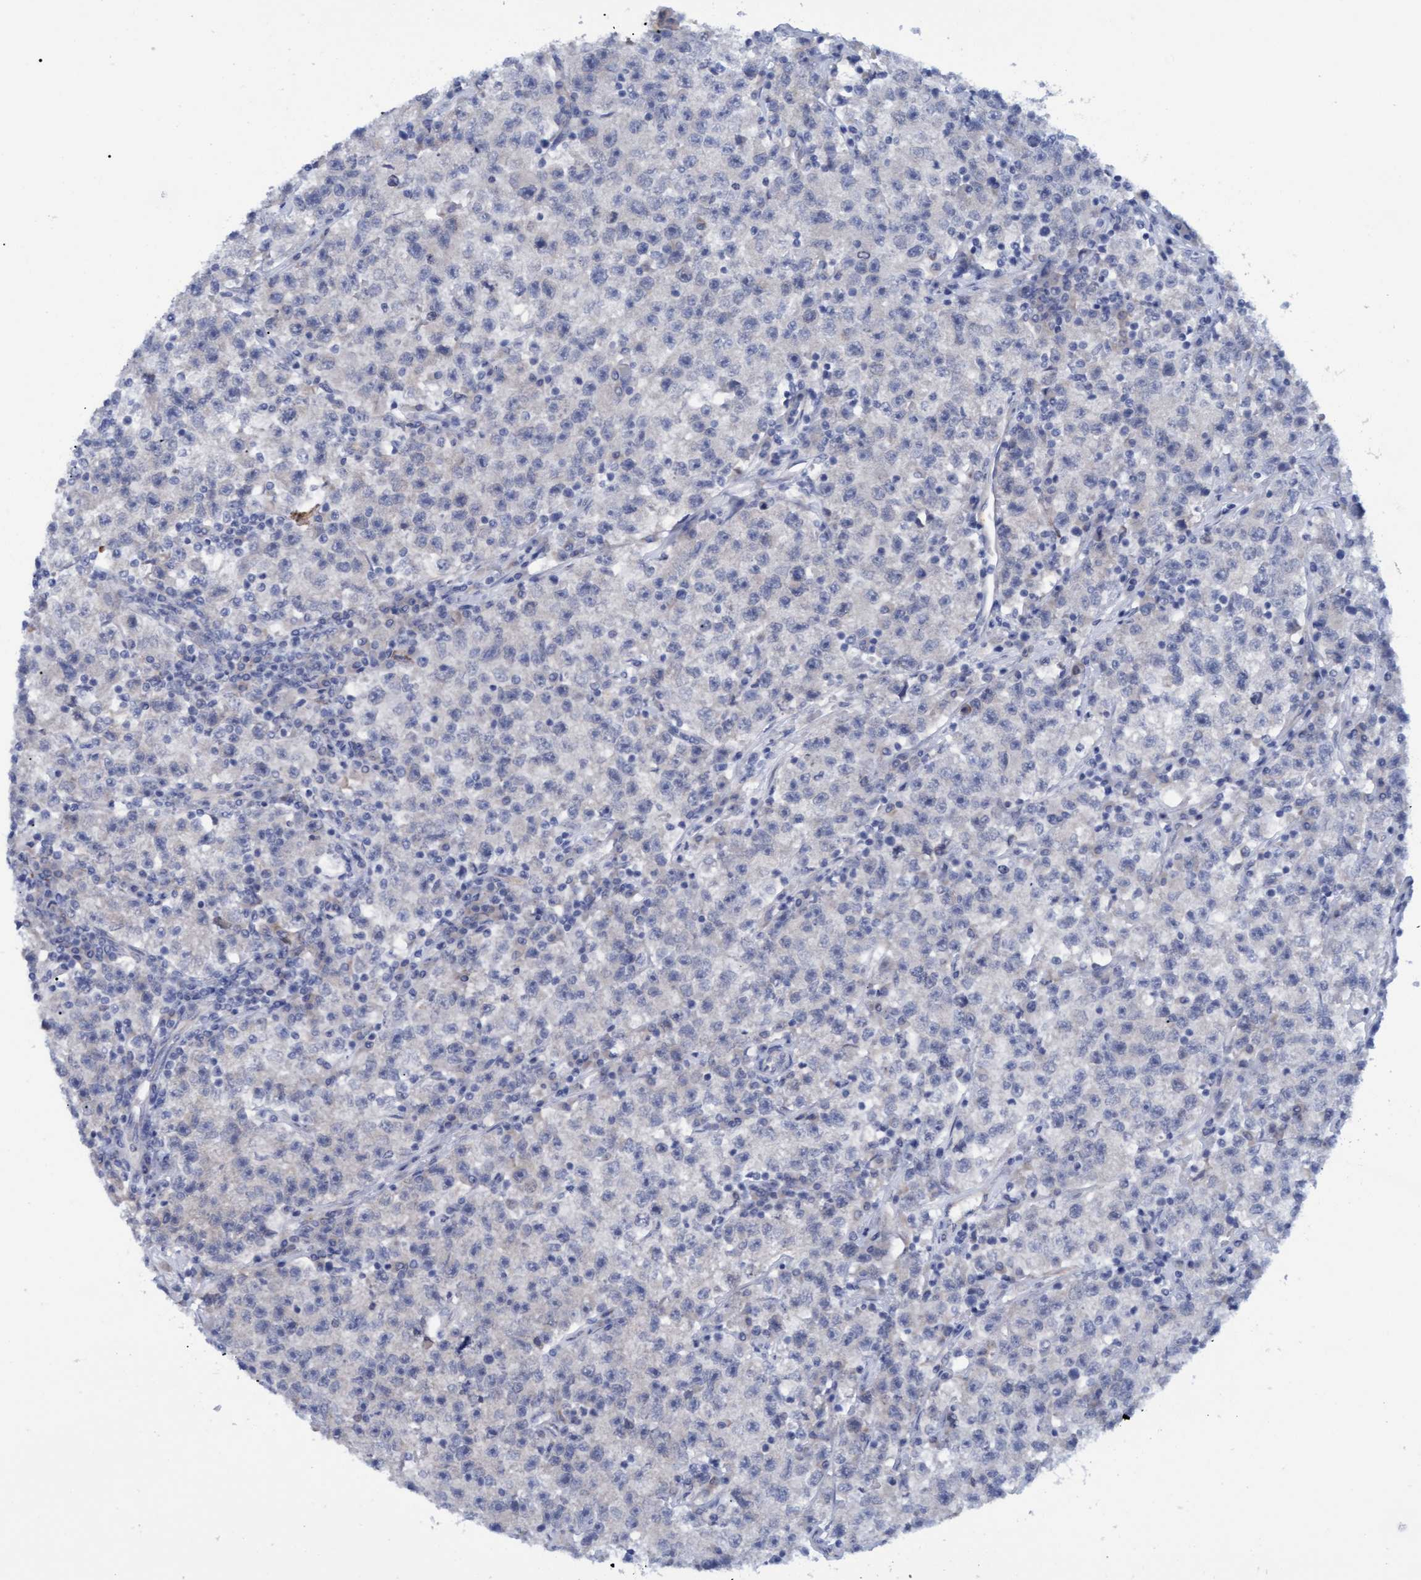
{"staining": {"intensity": "negative", "quantity": "none", "location": "none"}, "tissue": "testis cancer", "cell_type": "Tumor cells", "image_type": "cancer", "snomed": [{"axis": "morphology", "description": "Seminoma, NOS"}, {"axis": "topography", "description": "Testis"}], "caption": "Immunohistochemical staining of human testis cancer (seminoma) reveals no significant staining in tumor cells.", "gene": "STXBP1", "patient": {"sex": "male", "age": 22}}